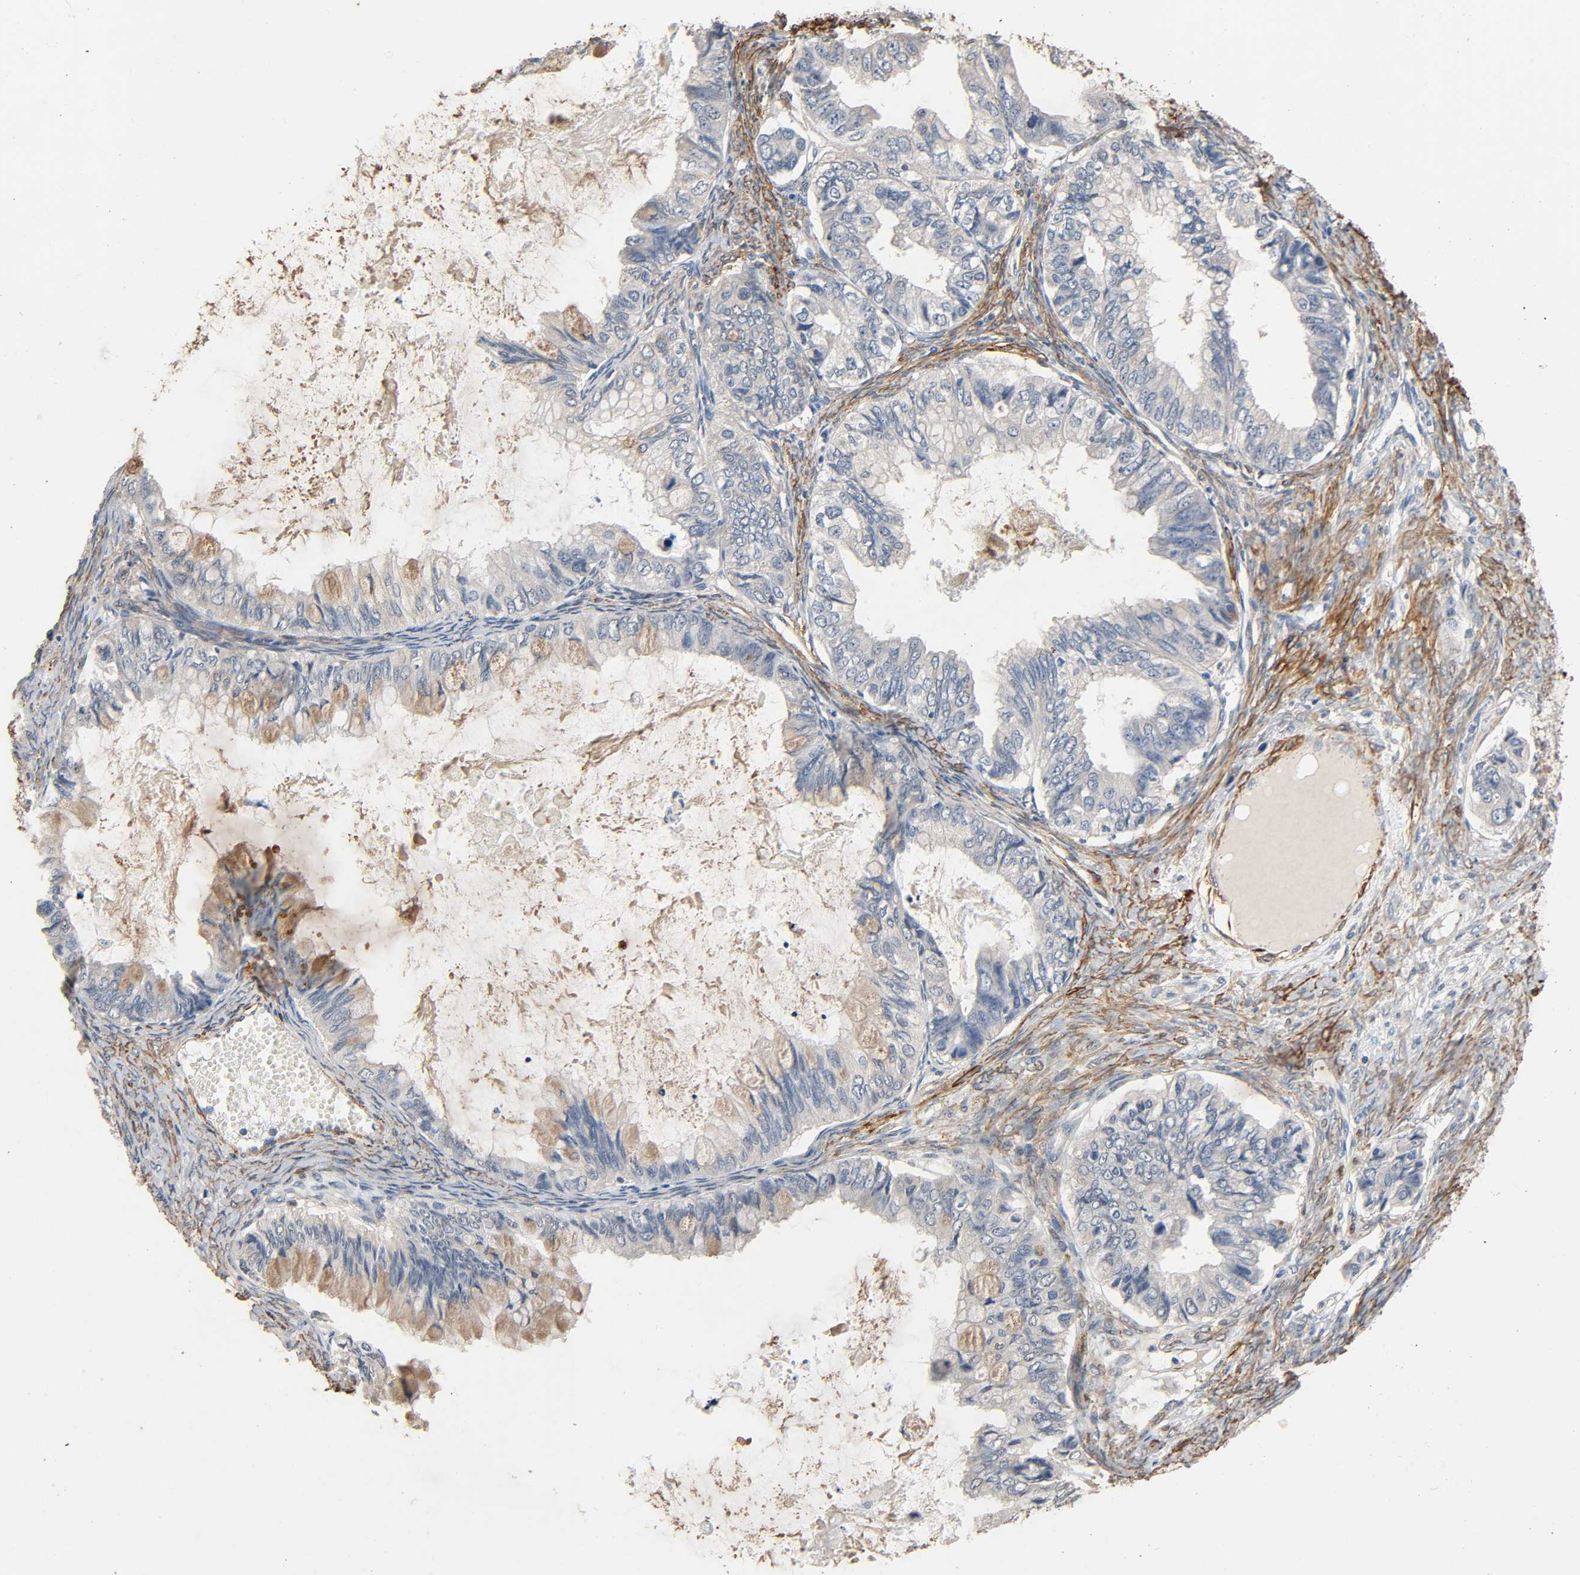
{"staining": {"intensity": "weak", "quantity": "25%-75%", "location": "cytoplasmic/membranous"}, "tissue": "ovarian cancer", "cell_type": "Tumor cells", "image_type": "cancer", "snomed": [{"axis": "morphology", "description": "Cystadenocarcinoma, mucinous, NOS"}, {"axis": "topography", "description": "Ovary"}], "caption": "High-power microscopy captured an immunohistochemistry (IHC) photomicrograph of ovarian cancer, revealing weak cytoplasmic/membranous positivity in approximately 25%-75% of tumor cells. The protein of interest is shown in brown color, while the nuclei are stained blue.", "gene": "GSTA3", "patient": {"sex": "female", "age": 80}}